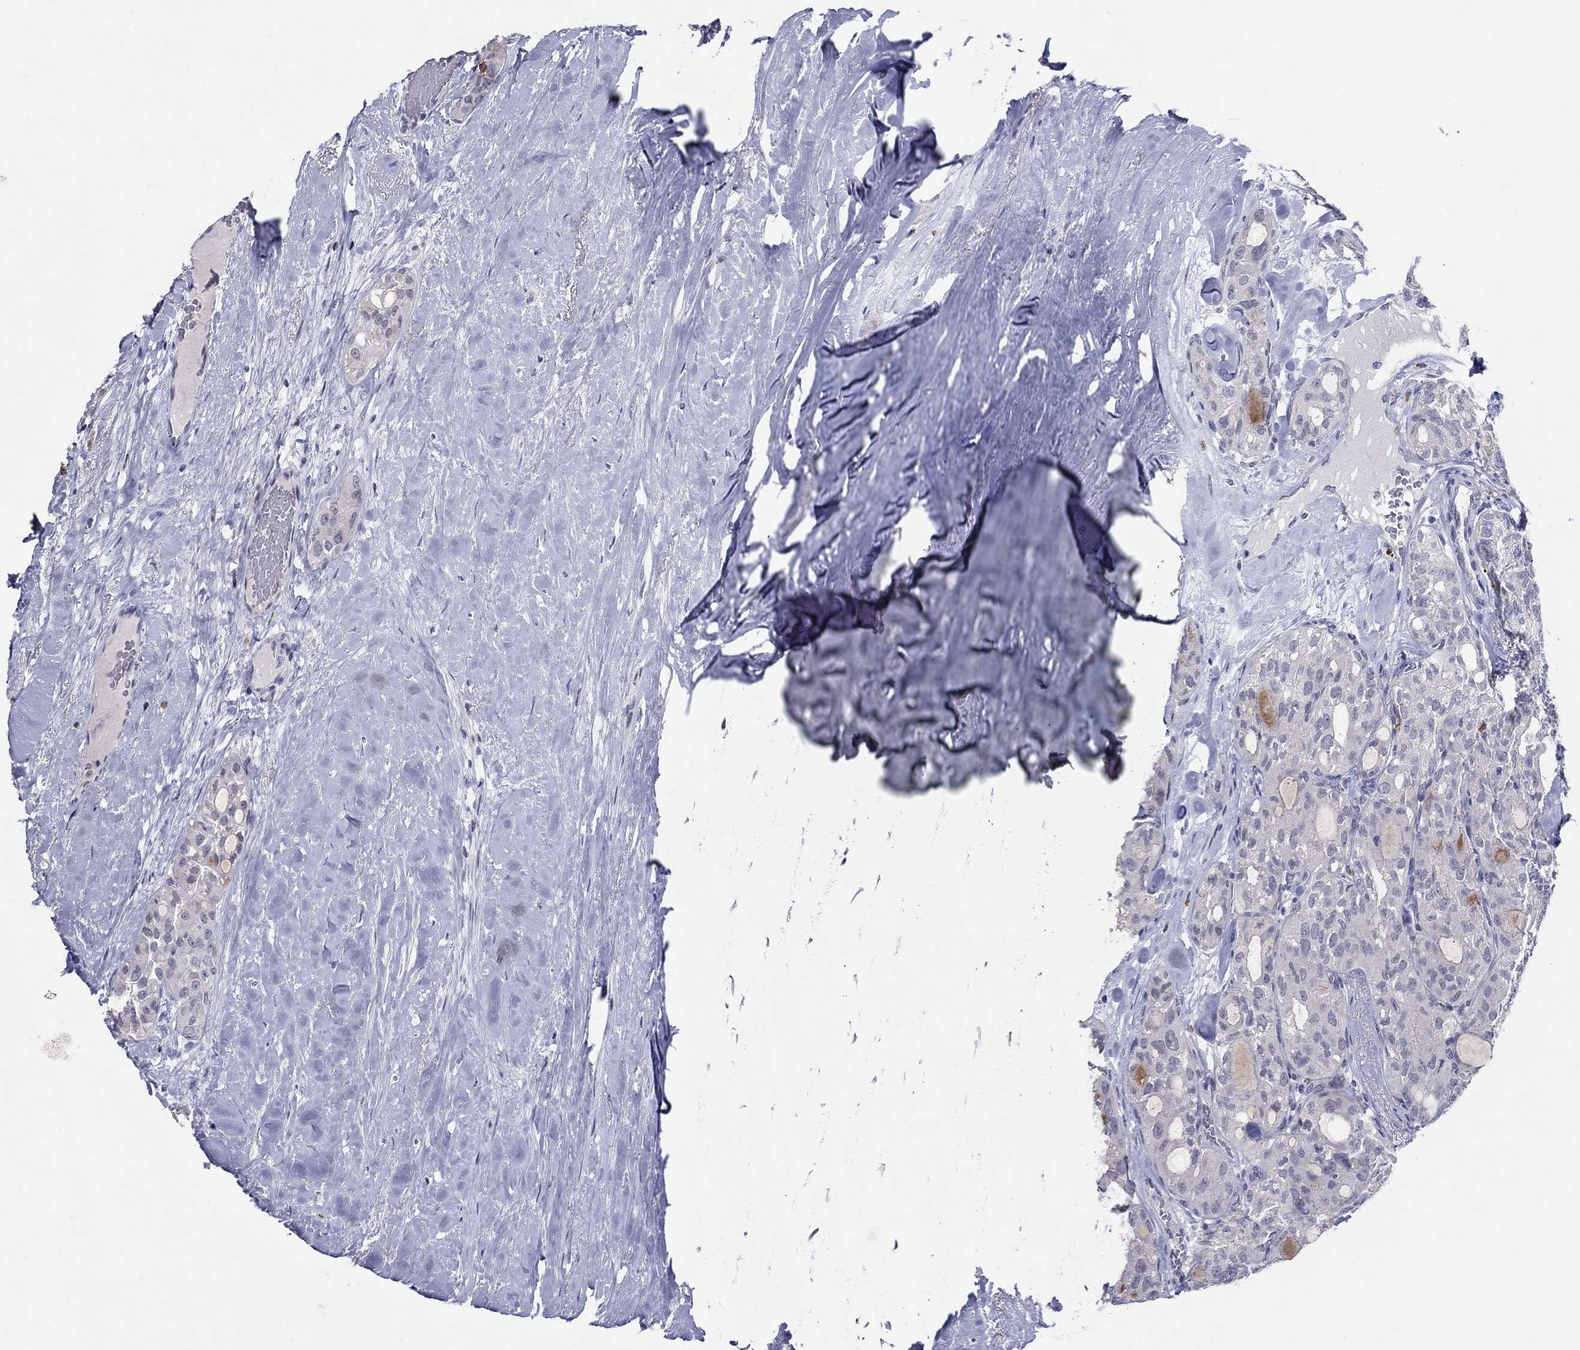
{"staining": {"intensity": "negative", "quantity": "none", "location": "none"}, "tissue": "thyroid cancer", "cell_type": "Tumor cells", "image_type": "cancer", "snomed": [{"axis": "morphology", "description": "Follicular adenoma carcinoma, NOS"}, {"axis": "topography", "description": "Thyroid gland"}], "caption": "Immunohistochemistry histopathology image of thyroid cancer stained for a protein (brown), which demonstrates no staining in tumor cells.", "gene": "ITGAE", "patient": {"sex": "male", "age": 75}}